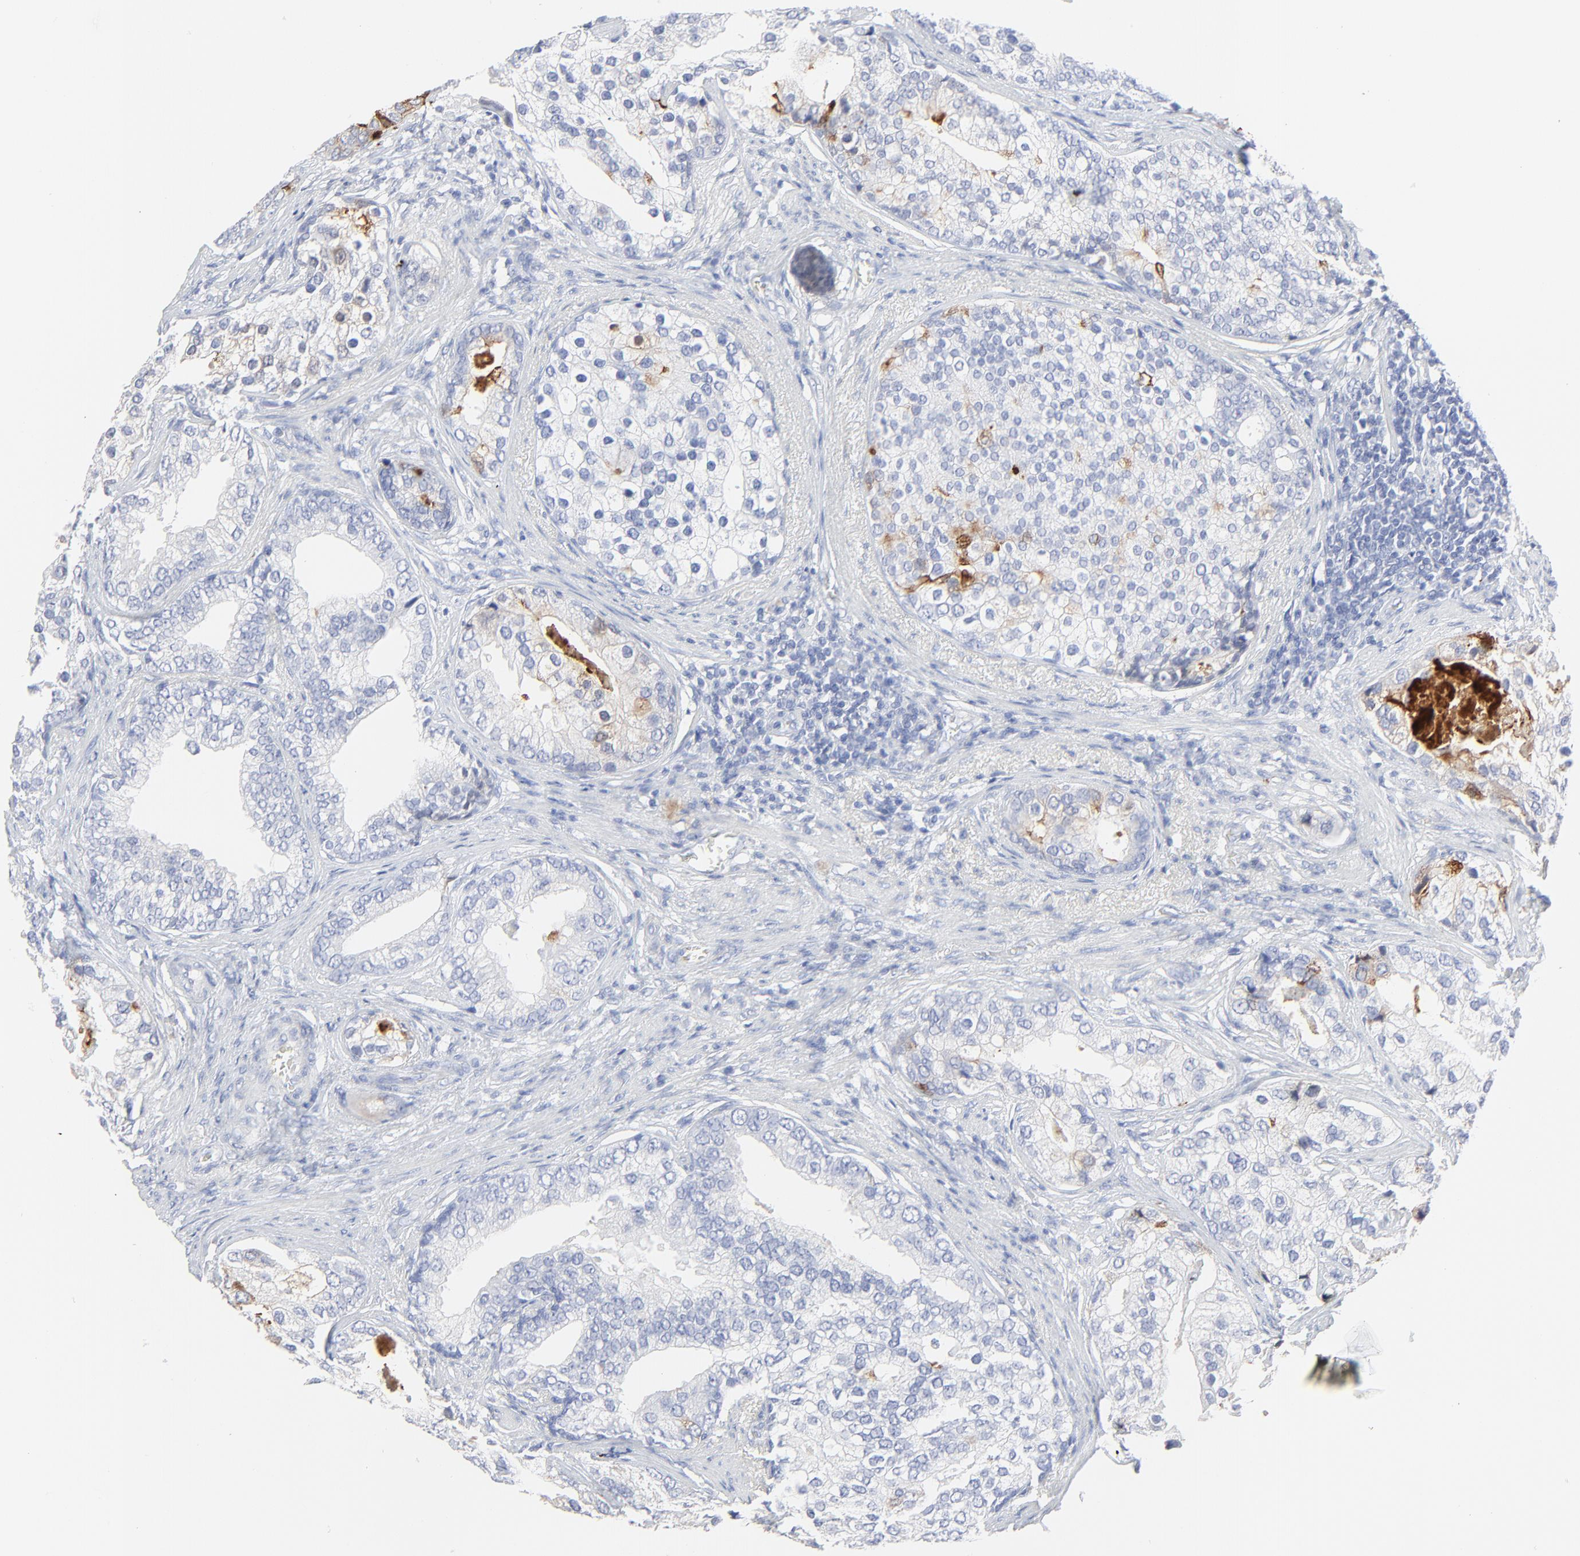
{"staining": {"intensity": "weak", "quantity": "<25%", "location": "cytoplasmic/membranous"}, "tissue": "prostate cancer", "cell_type": "Tumor cells", "image_type": "cancer", "snomed": [{"axis": "morphology", "description": "Adenocarcinoma, Low grade"}, {"axis": "topography", "description": "Prostate"}], "caption": "An immunohistochemistry (IHC) photomicrograph of prostate cancer (low-grade adenocarcinoma) is shown. There is no staining in tumor cells of prostate cancer (low-grade adenocarcinoma). The staining was performed using DAB to visualize the protein expression in brown, while the nuclei were stained in blue with hematoxylin (Magnification: 20x).", "gene": "LCN2", "patient": {"sex": "male", "age": 71}}